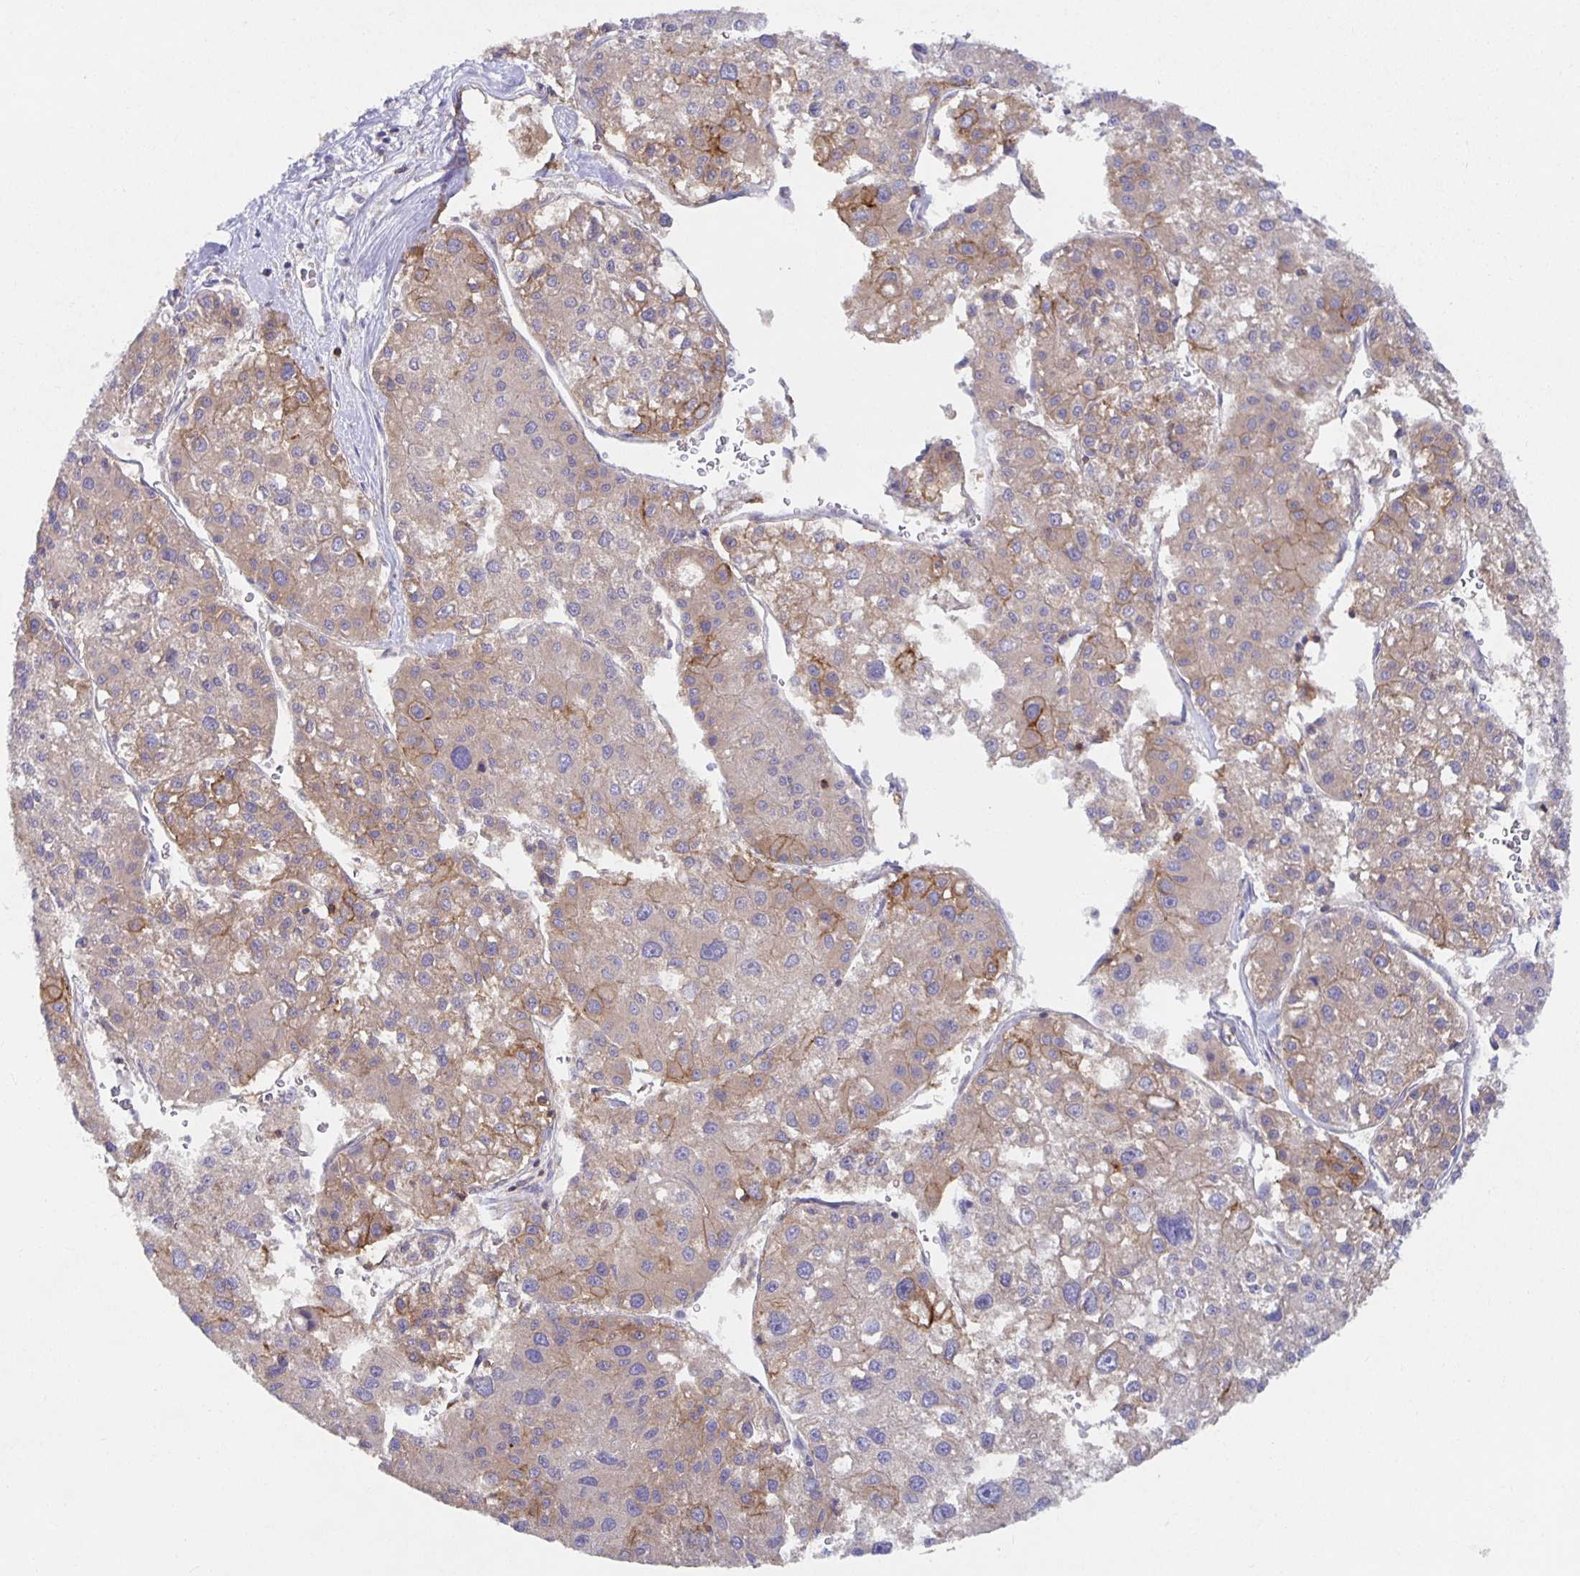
{"staining": {"intensity": "weak", "quantity": ">75%", "location": "cytoplasmic/membranous"}, "tissue": "liver cancer", "cell_type": "Tumor cells", "image_type": "cancer", "snomed": [{"axis": "morphology", "description": "Carcinoma, Hepatocellular, NOS"}, {"axis": "topography", "description": "Liver"}], "caption": "There is low levels of weak cytoplasmic/membranous staining in tumor cells of hepatocellular carcinoma (liver), as demonstrated by immunohistochemical staining (brown color).", "gene": "BAD", "patient": {"sex": "male", "age": 73}}